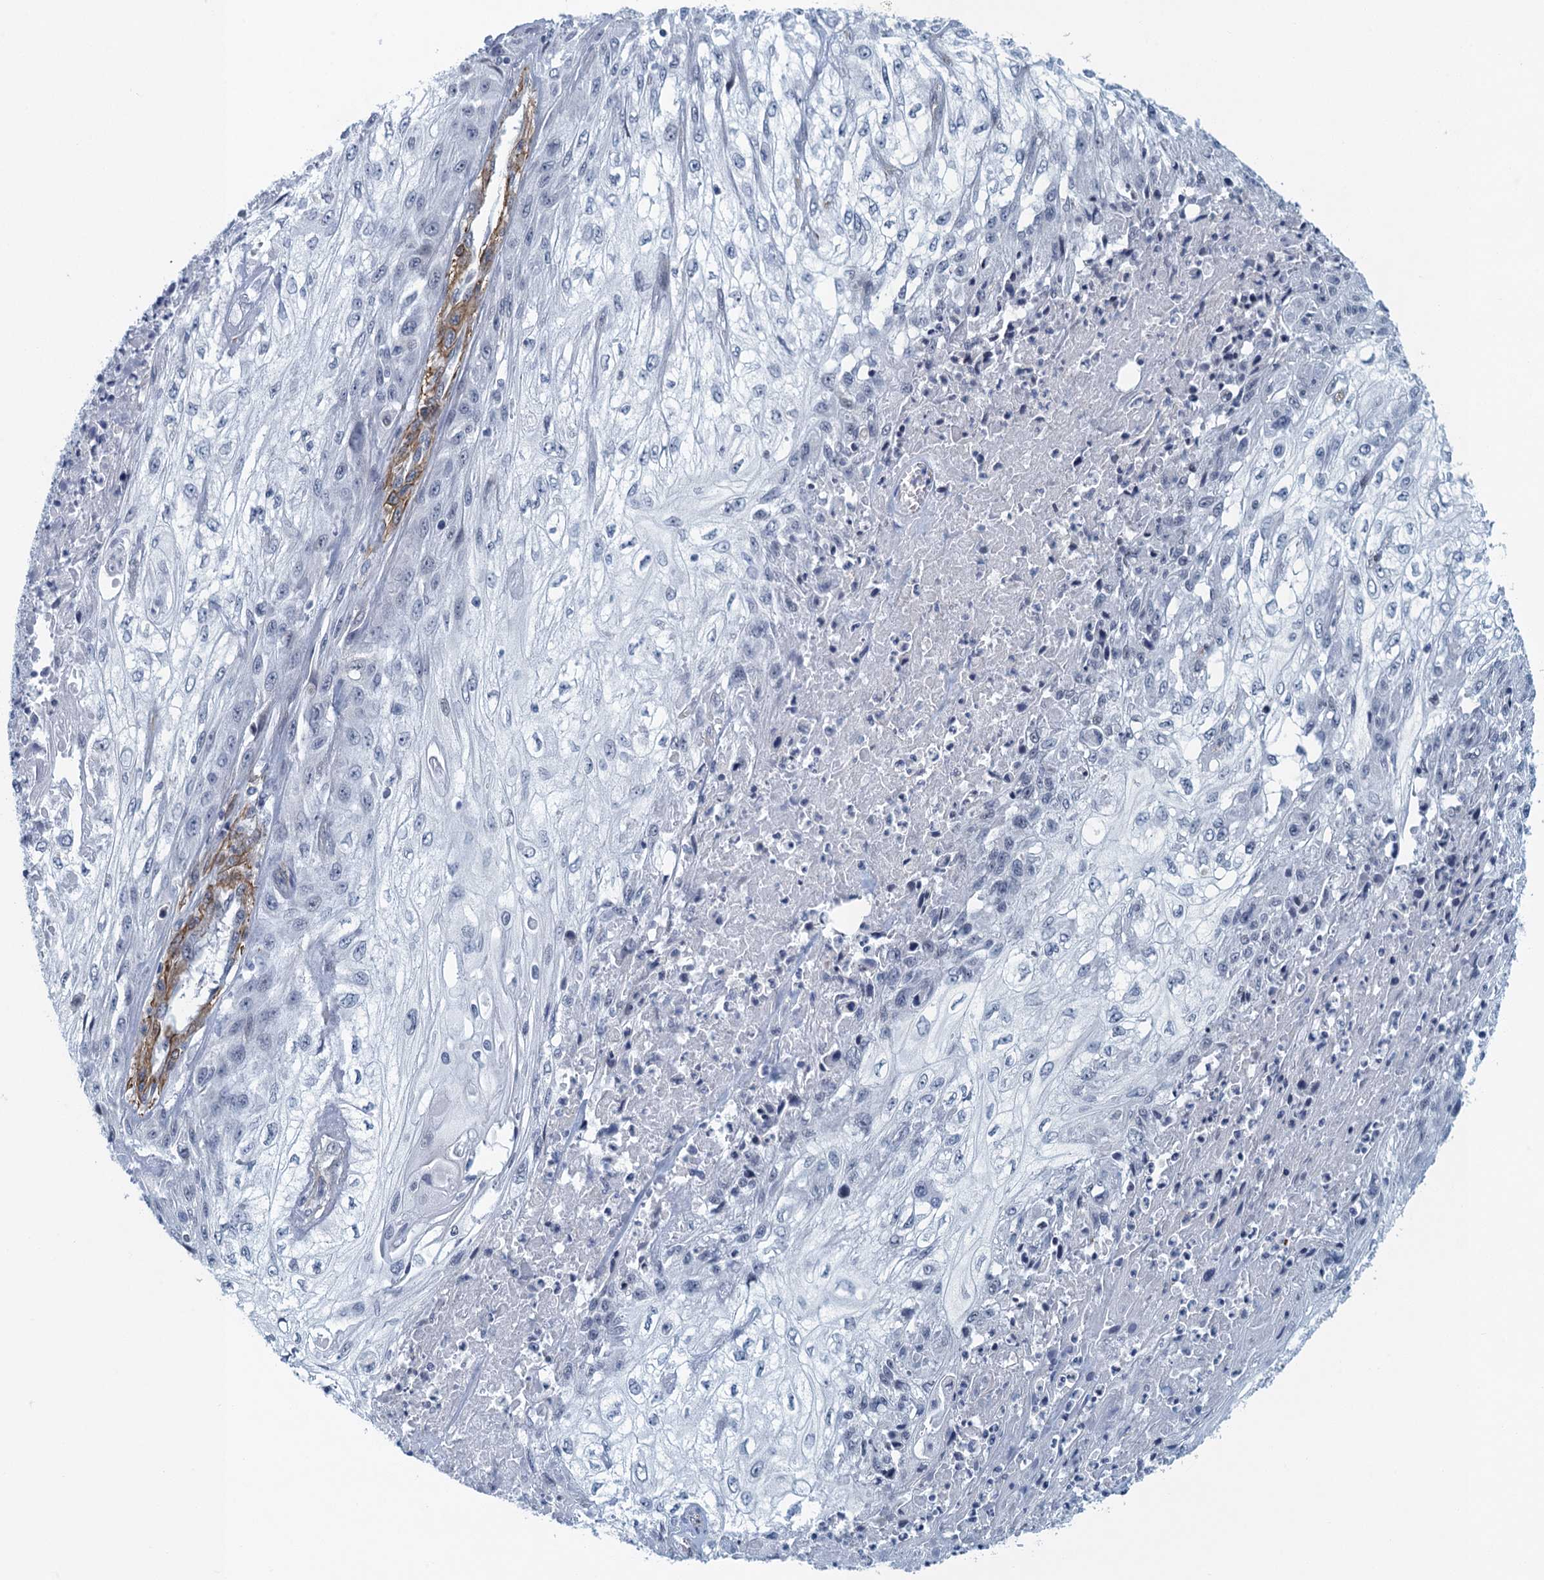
{"staining": {"intensity": "negative", "quantity": "none", "location": "none"}, "tissue": "skin cancer", "cell_type": "Tumor cells", "image_type": "cancer", "snomed": [{"axis": "morphology", "description": "Squamous cell carcinoma, NOS"}, {"axis": "morphology", "description": "Squamous cell carcinoma, metastatic, NOS"}, {"axis": "topography", "description": "Skin"}, {"axis": "topography", "description": "Lymph node"}], "caption": "Immunohistochemistry (IHC) of skin metastatic squamous cell carcinoma reveals no expression in tumor cells.", "gene": "ALG2", "patient": {"sex": "male", "age": 75}}